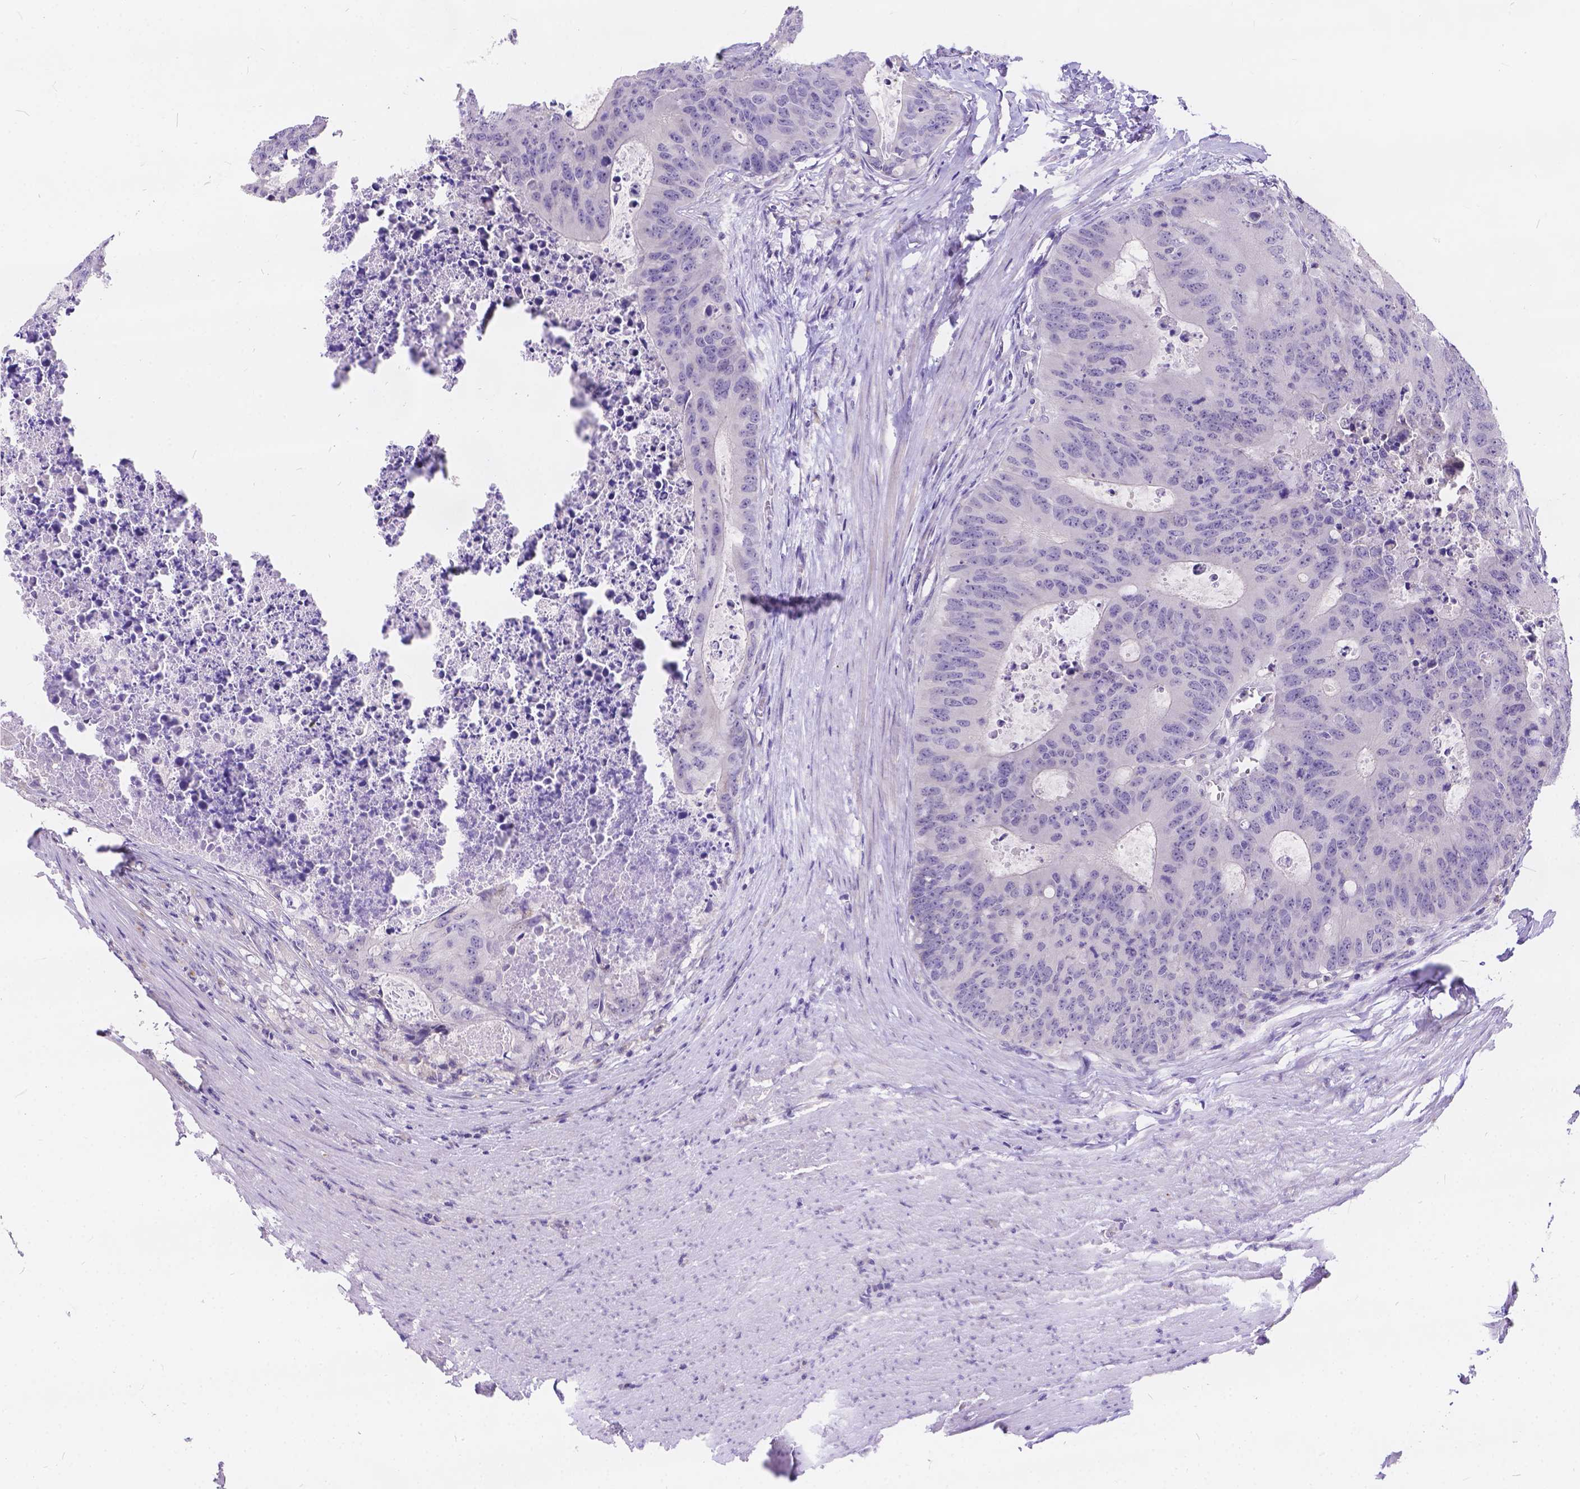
{"staining": {"intensity": "negative", "quantity": "none", "location": "none"}, "tissue": "colorectal cancer", "cell_type": "Tumor cells", "image_type": "cancer", "snomed": [{"axis": "morphology", "description": "Adenocarcinoma, NOS"}, {"axis": "topography", "description": "Colon"}], "caption": "Tumor cells show no significant protein expression in colorectal cancer (adenocarcinoma).", "gene": "DLEC1", "patient": {"sex": "male", "age": 67}}